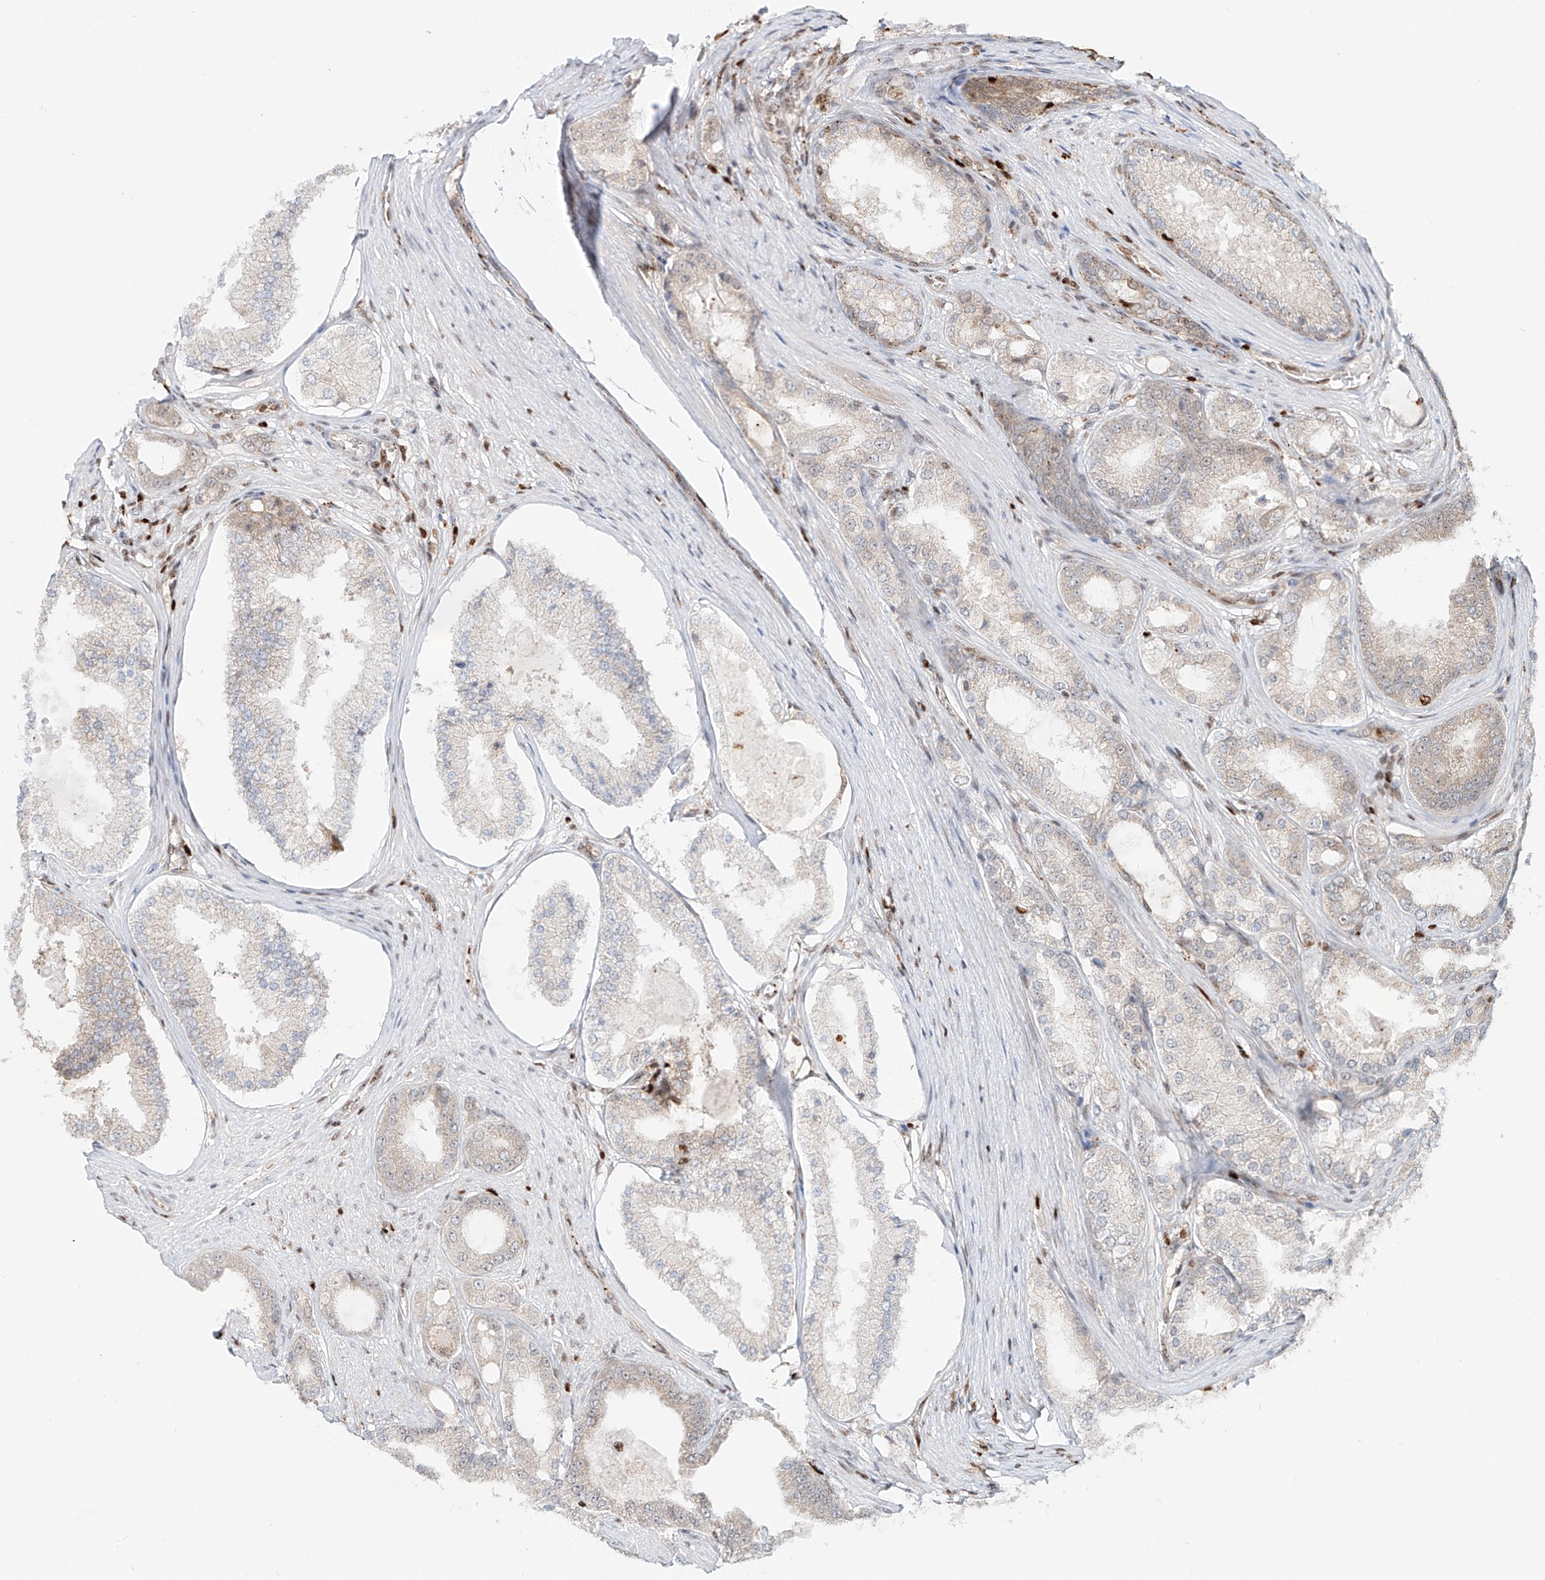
{"staining": {"intensity": "negative", "quantity": "none", "location": "none"}, "tissue": "prostate cancer", "cell_type": "Tumor cells", "image_type": "cancer", "snomed": [{"axis": "morphology", "description": "Adenocarcinoma, High grade"}, {"axis": "topography", "description": "Prostate"}], "caption": "Image shows no protein staining in tumor cells of adenocarcinoma (high-grade) (prostate) tissue.", "gene": "DZIP1L", "patient": {"sex": "male", "age": 60}}